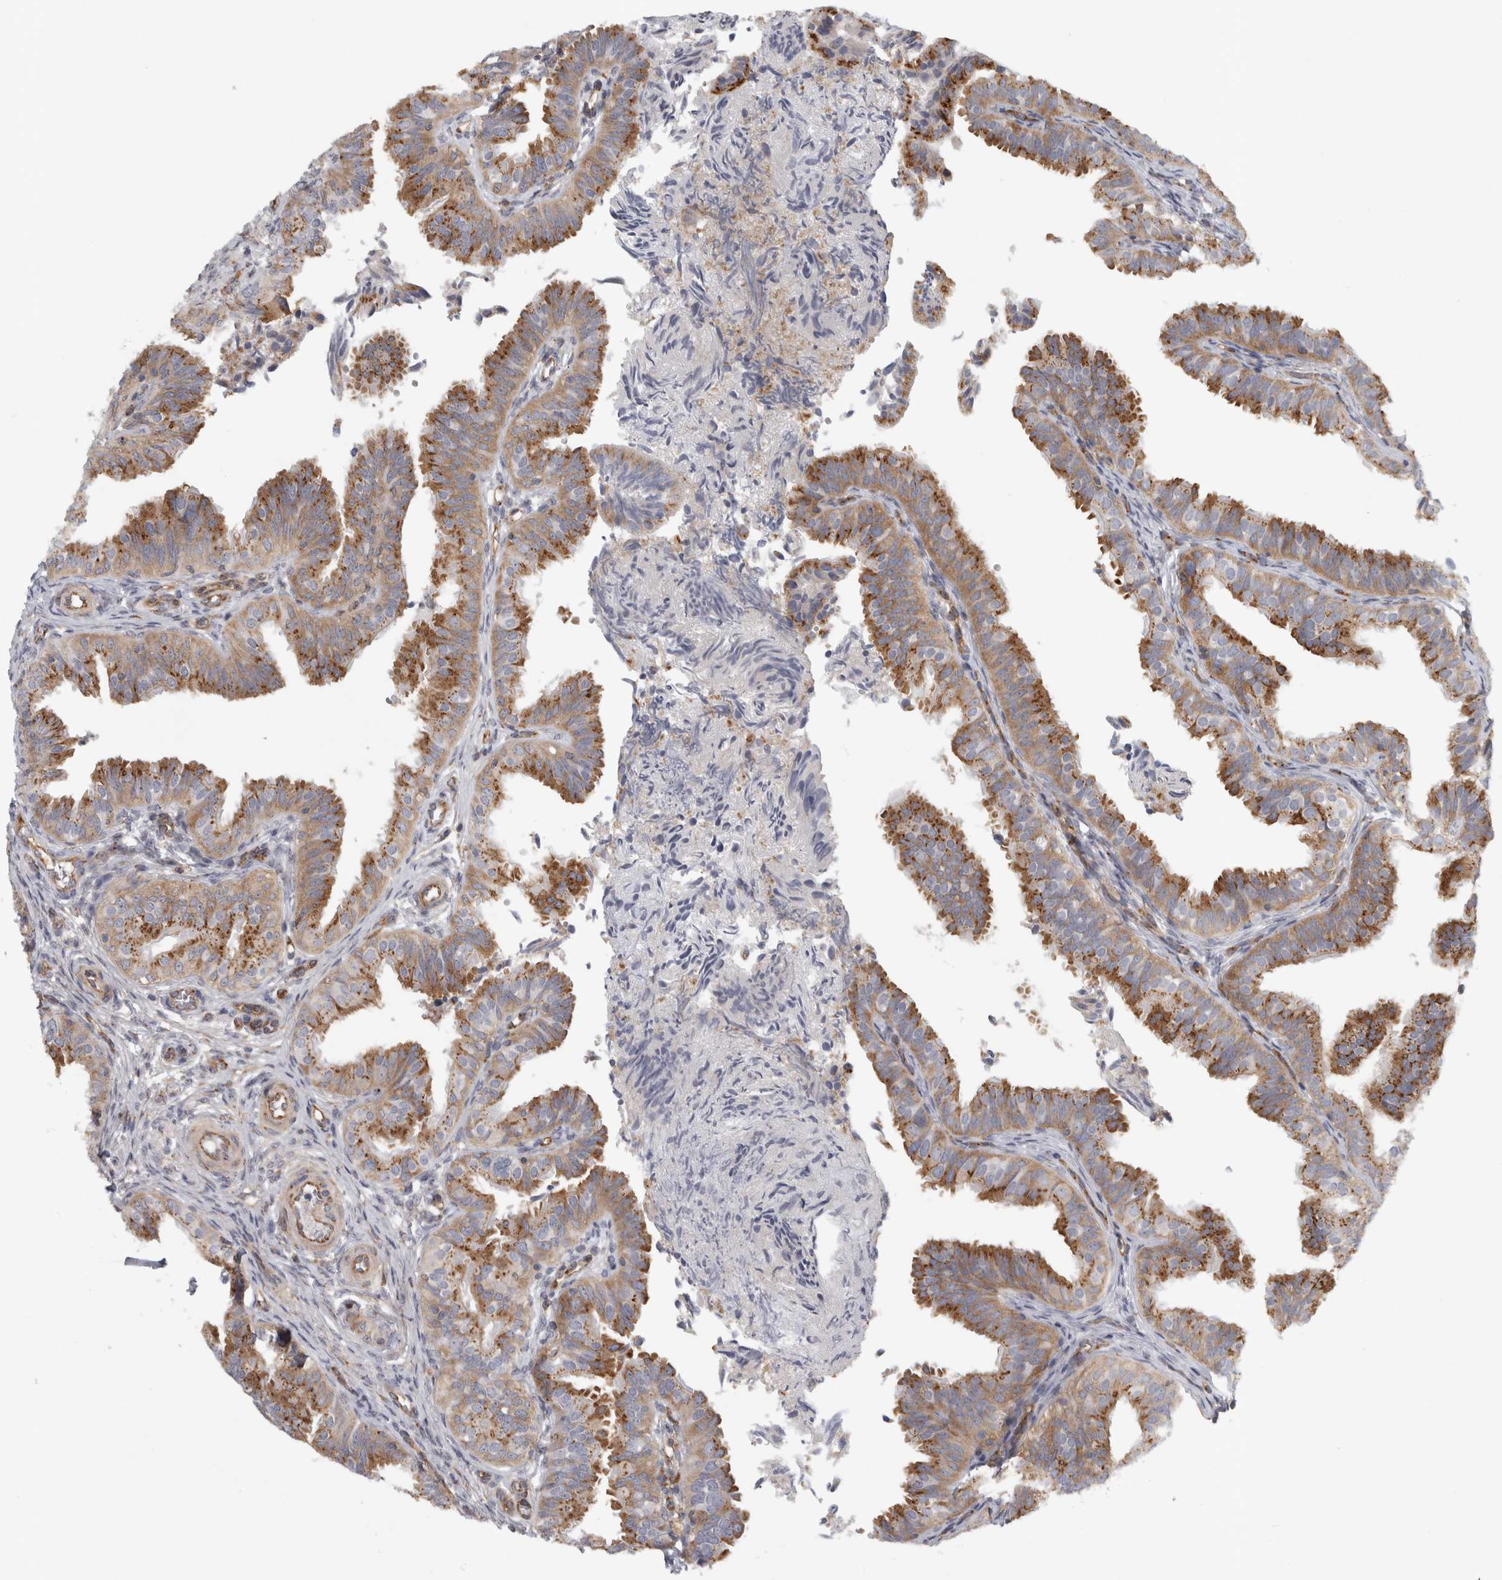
{"staining": {"intensity": "moderate", "quantity": ">75%", "location": "cytoplasmic/membranous"}, "tissue": "fallopian tube", "cell_type": "Glandular cells", "image_type": "normal", "snomed": [{"axis": "morphology", "description": "Normal tissue, NOS"}, {"axis": "topography", "description": "Fallopian tube"}], "caption": "Fallopian tube was stained to show a protein in brown. There is medium levels of moderate cytoplasmic/membranous staining in approximately >75% of glandular cells. (DAB IHC, brown staining for protein, blue staining for nuclei).", "gene": "PEX6", "patient": {"sex": "female", "age": 35}}